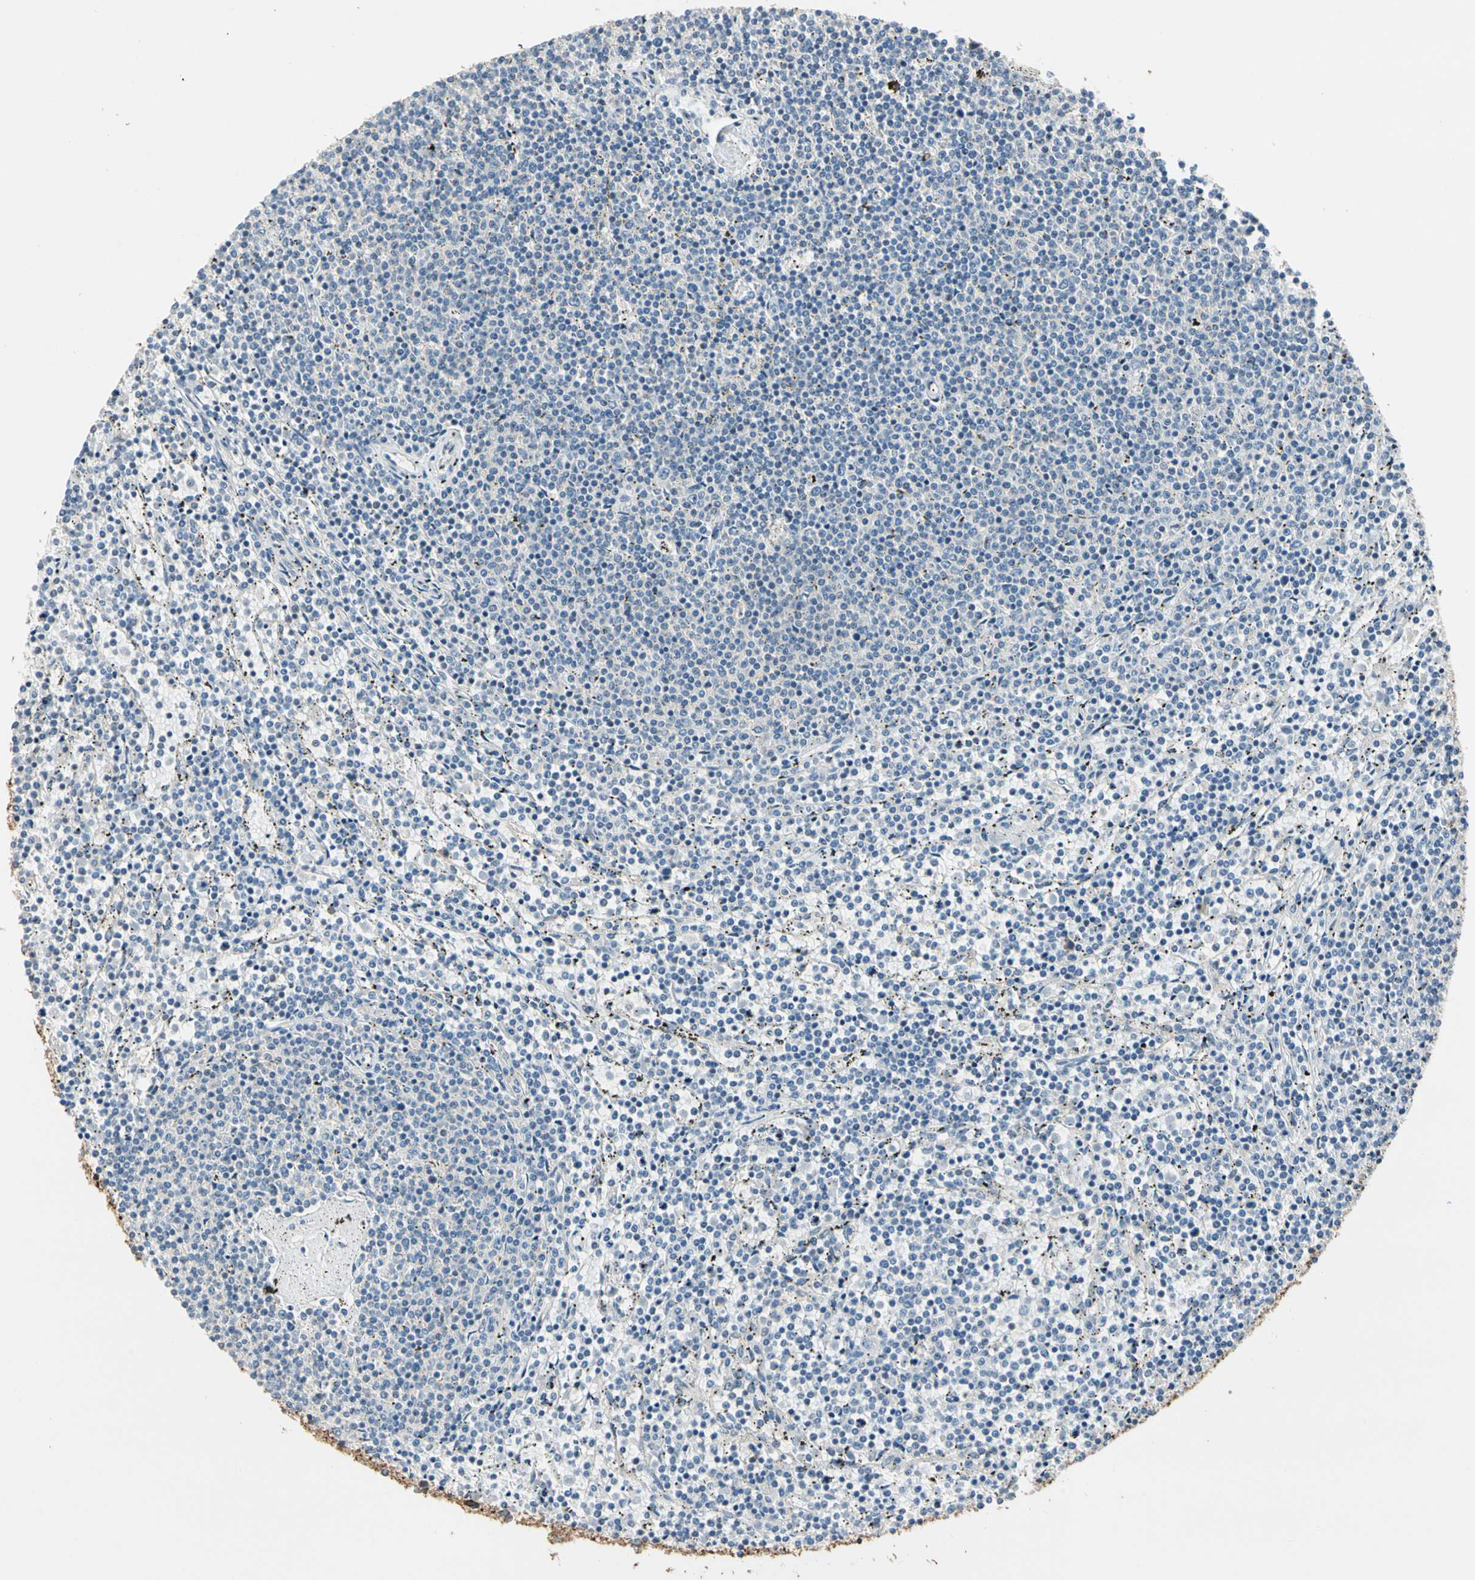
{"staining": {"intensity": "negative", "quantity": "none", "location": "none"}, "tissue": "lymphoma", "cell_type": "Tumor cells", "image_type": "cancer", "snomed": [{"axis": "morphology", "description": "Malignant lymphoma, non-Hodgkin's type, Low grade"}, {"axis": "topography", "description": "Spleen"}], "caption": "The photomicrograph exhibits no staining of tumor cells in lymphoma.", "gene": "GPR153", "patient": {"sex": "female", "age": 50}}